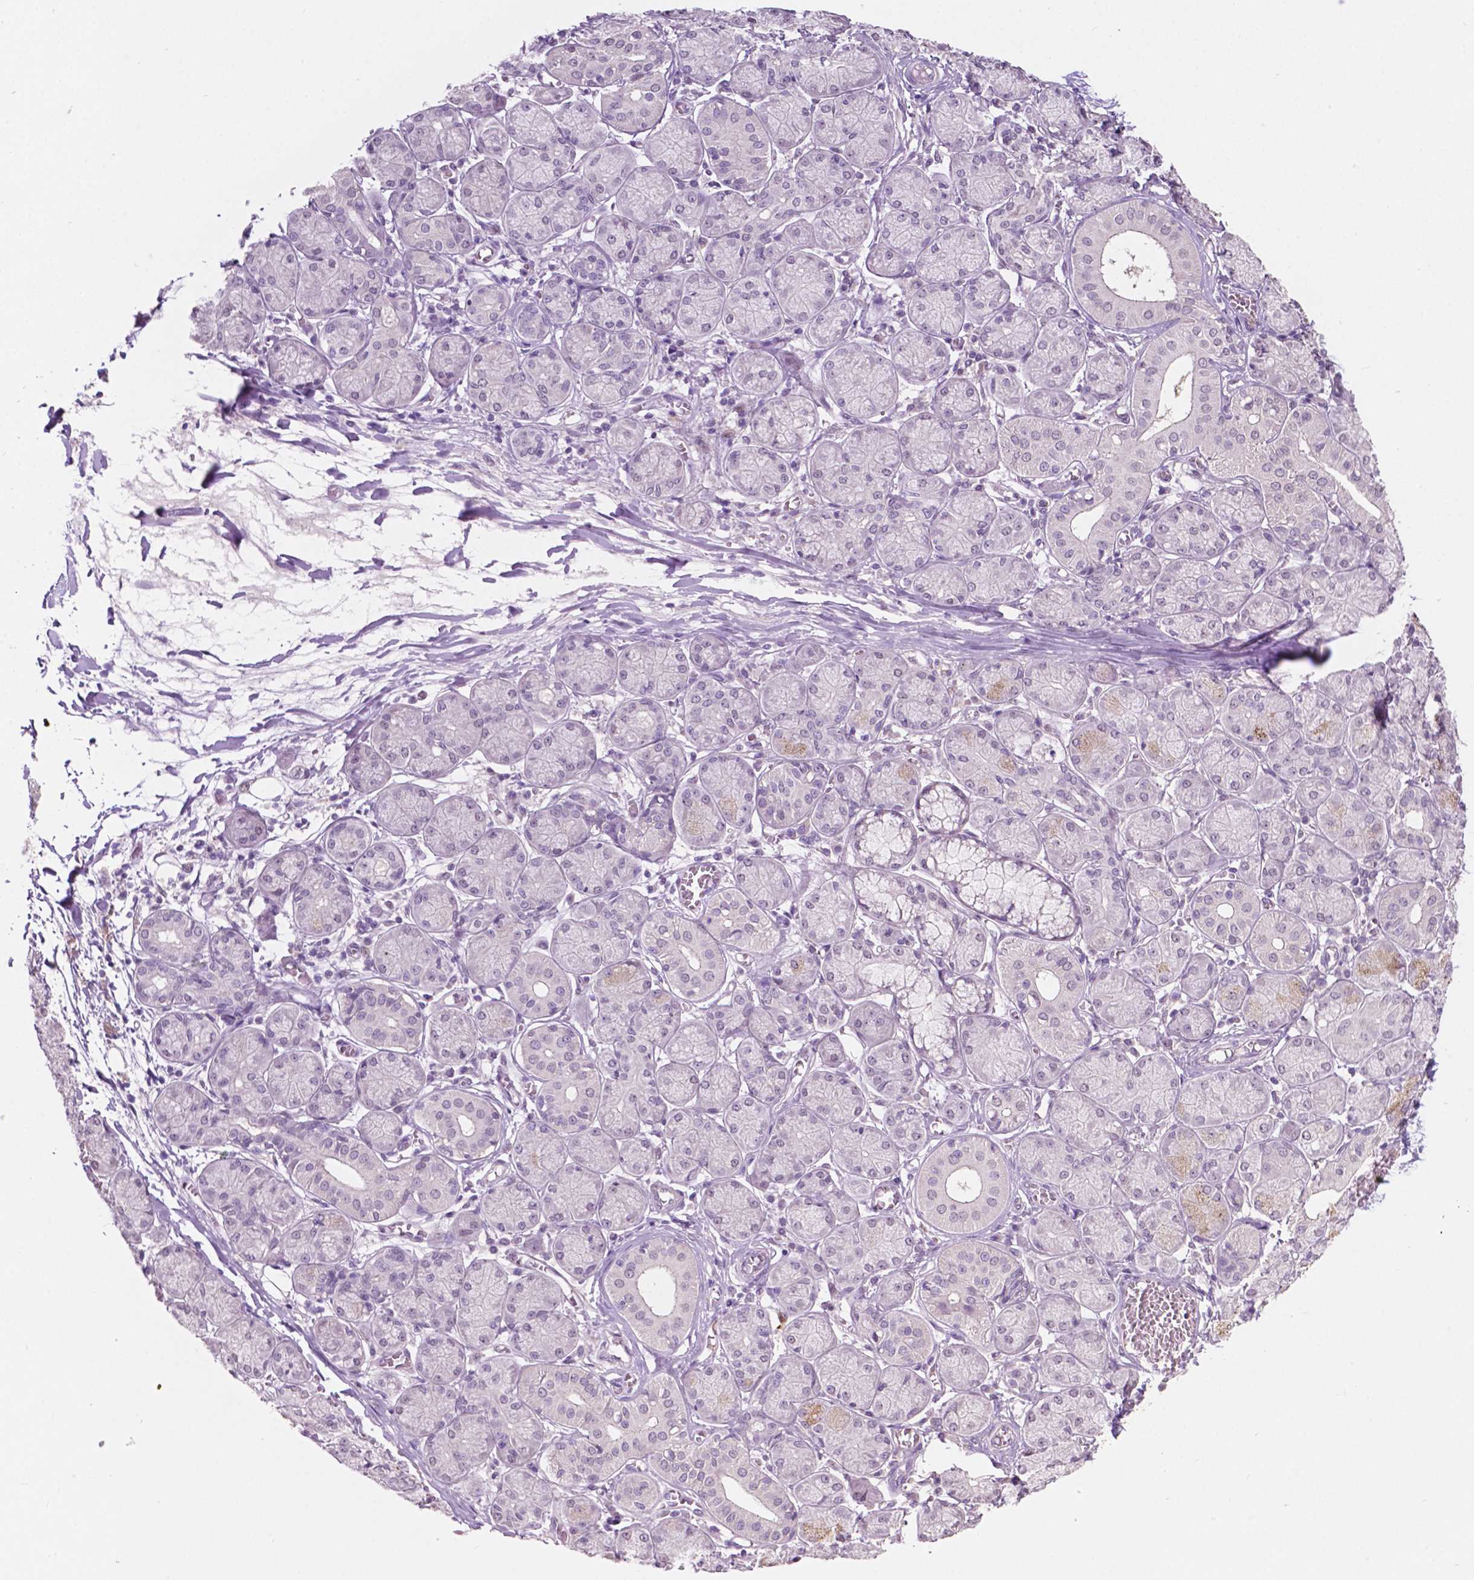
{"staining": {"intensity": "weak", "quantity": "<25%", "location": "cytoplasmic/membranous"}, "tissue": "salivary gland", "cell_type": "Glandular cells", "image_type": "normal", "snomed": [{"axis": "morphology", "description": "Normal tissue, NOS"}, {"axis": "topography", "description": "Salivary gland"}, {"axis": "topography", "description": "Peripheral nerve tissue"}], "caption": "Micrograph shows no protein positivity in glandular cells of normal salivary gland.", "gene": "TM6SF2", "patient": {"sex": "female", "age": 24}}